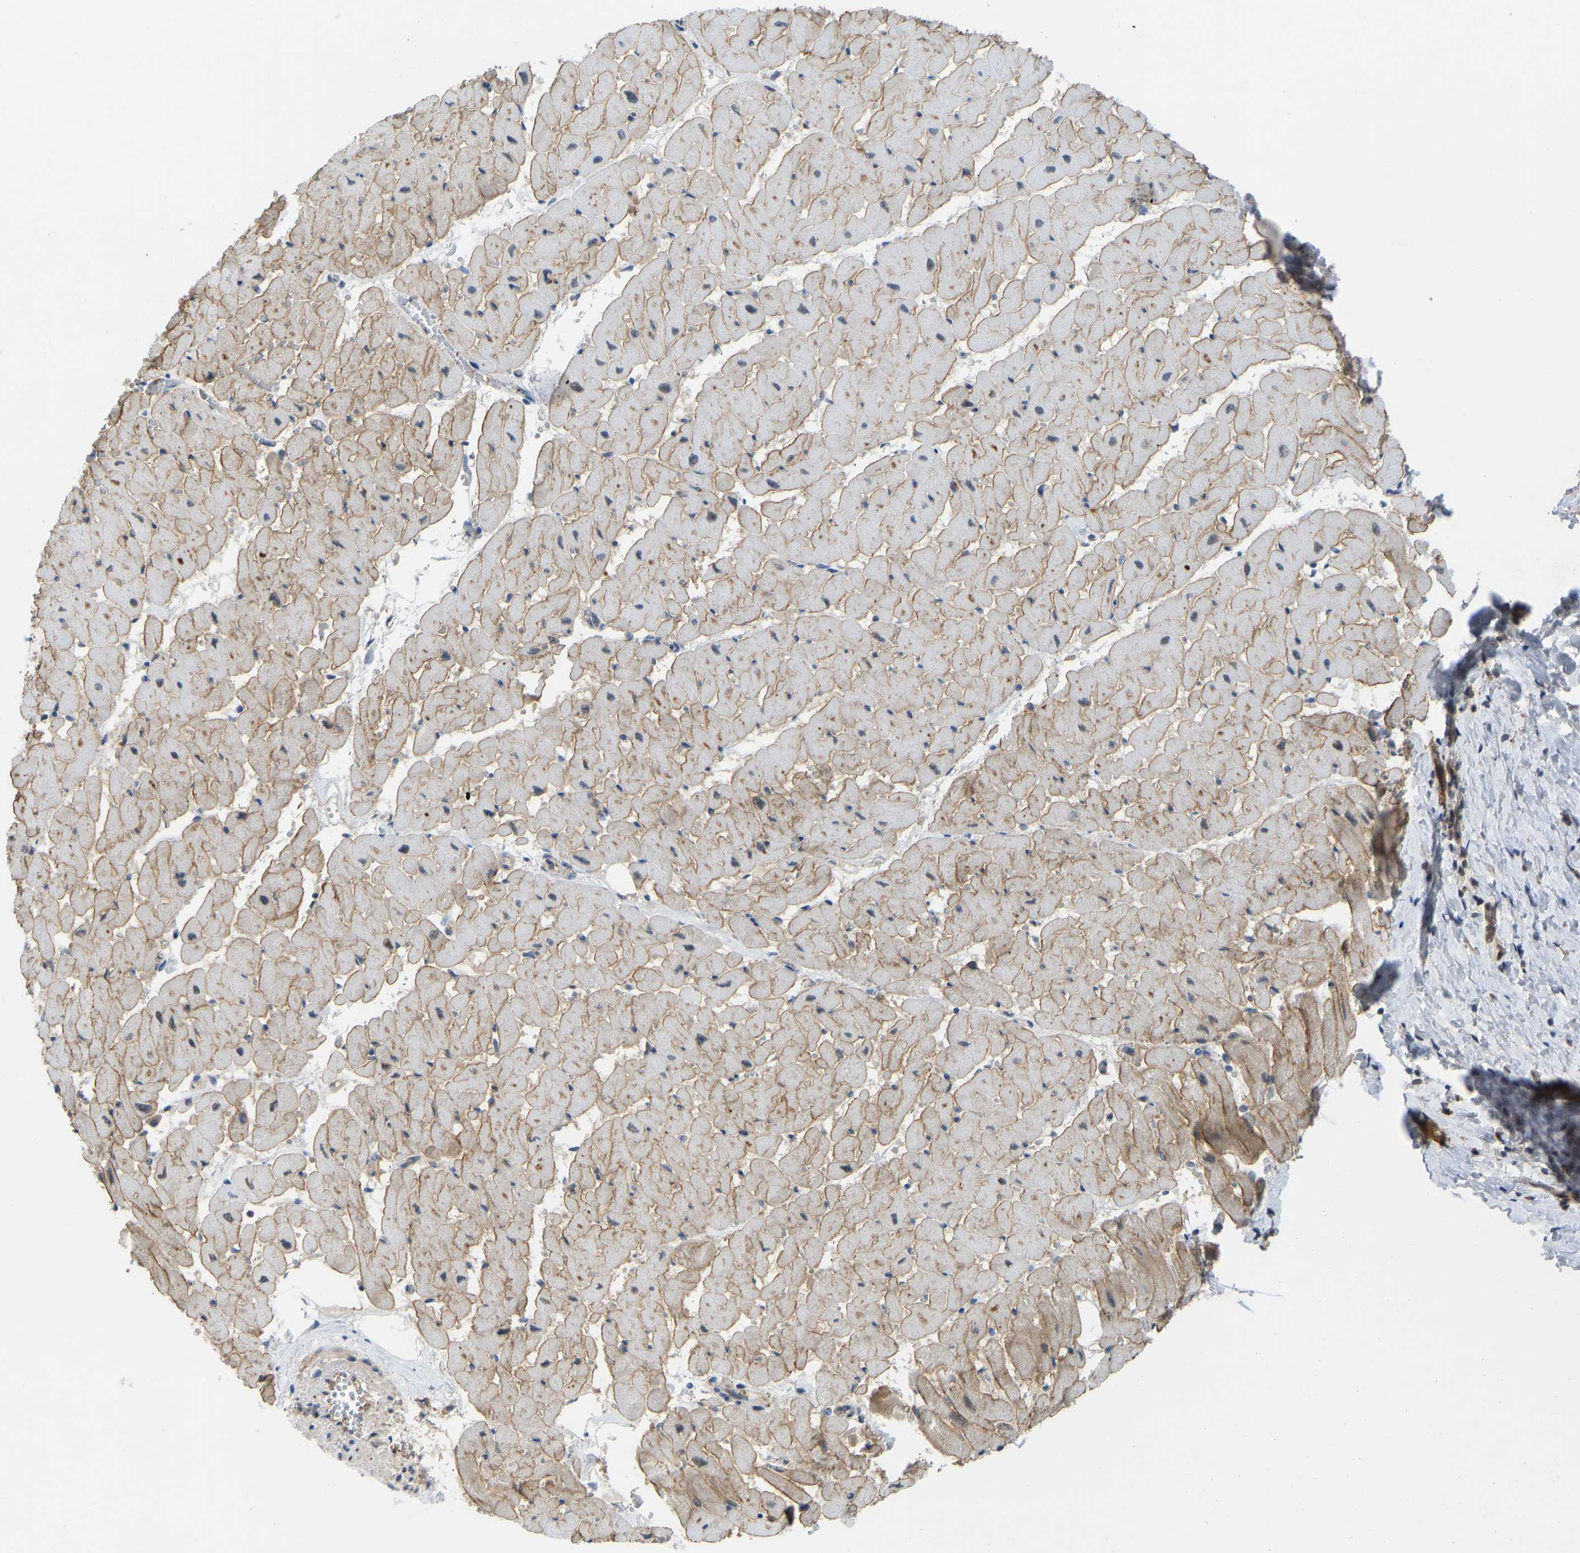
{"staining": {"intensity": "moderate", "quantity": "25%-75%", "location": "cytoplasmic/membranous"}, "tissue": "heart muscle", "cell_type": "Cardiomyocytes", "image_type": "normal", "snomed": [{"axis": "morphology", "description": "Normal tissue, NOS"}, {"axis": "topography", "description": "Heart"}], "caption": "Moderate cytoplasmic/membranous positivity is identified in approximately 25%-75% of cardiomyocytes in normal heart muscle. (brown staining indicates protein expression, while blue staining denotes nuclei).", "gene": "ZNF251", "patient": {"sex": "female", "age": 19}}